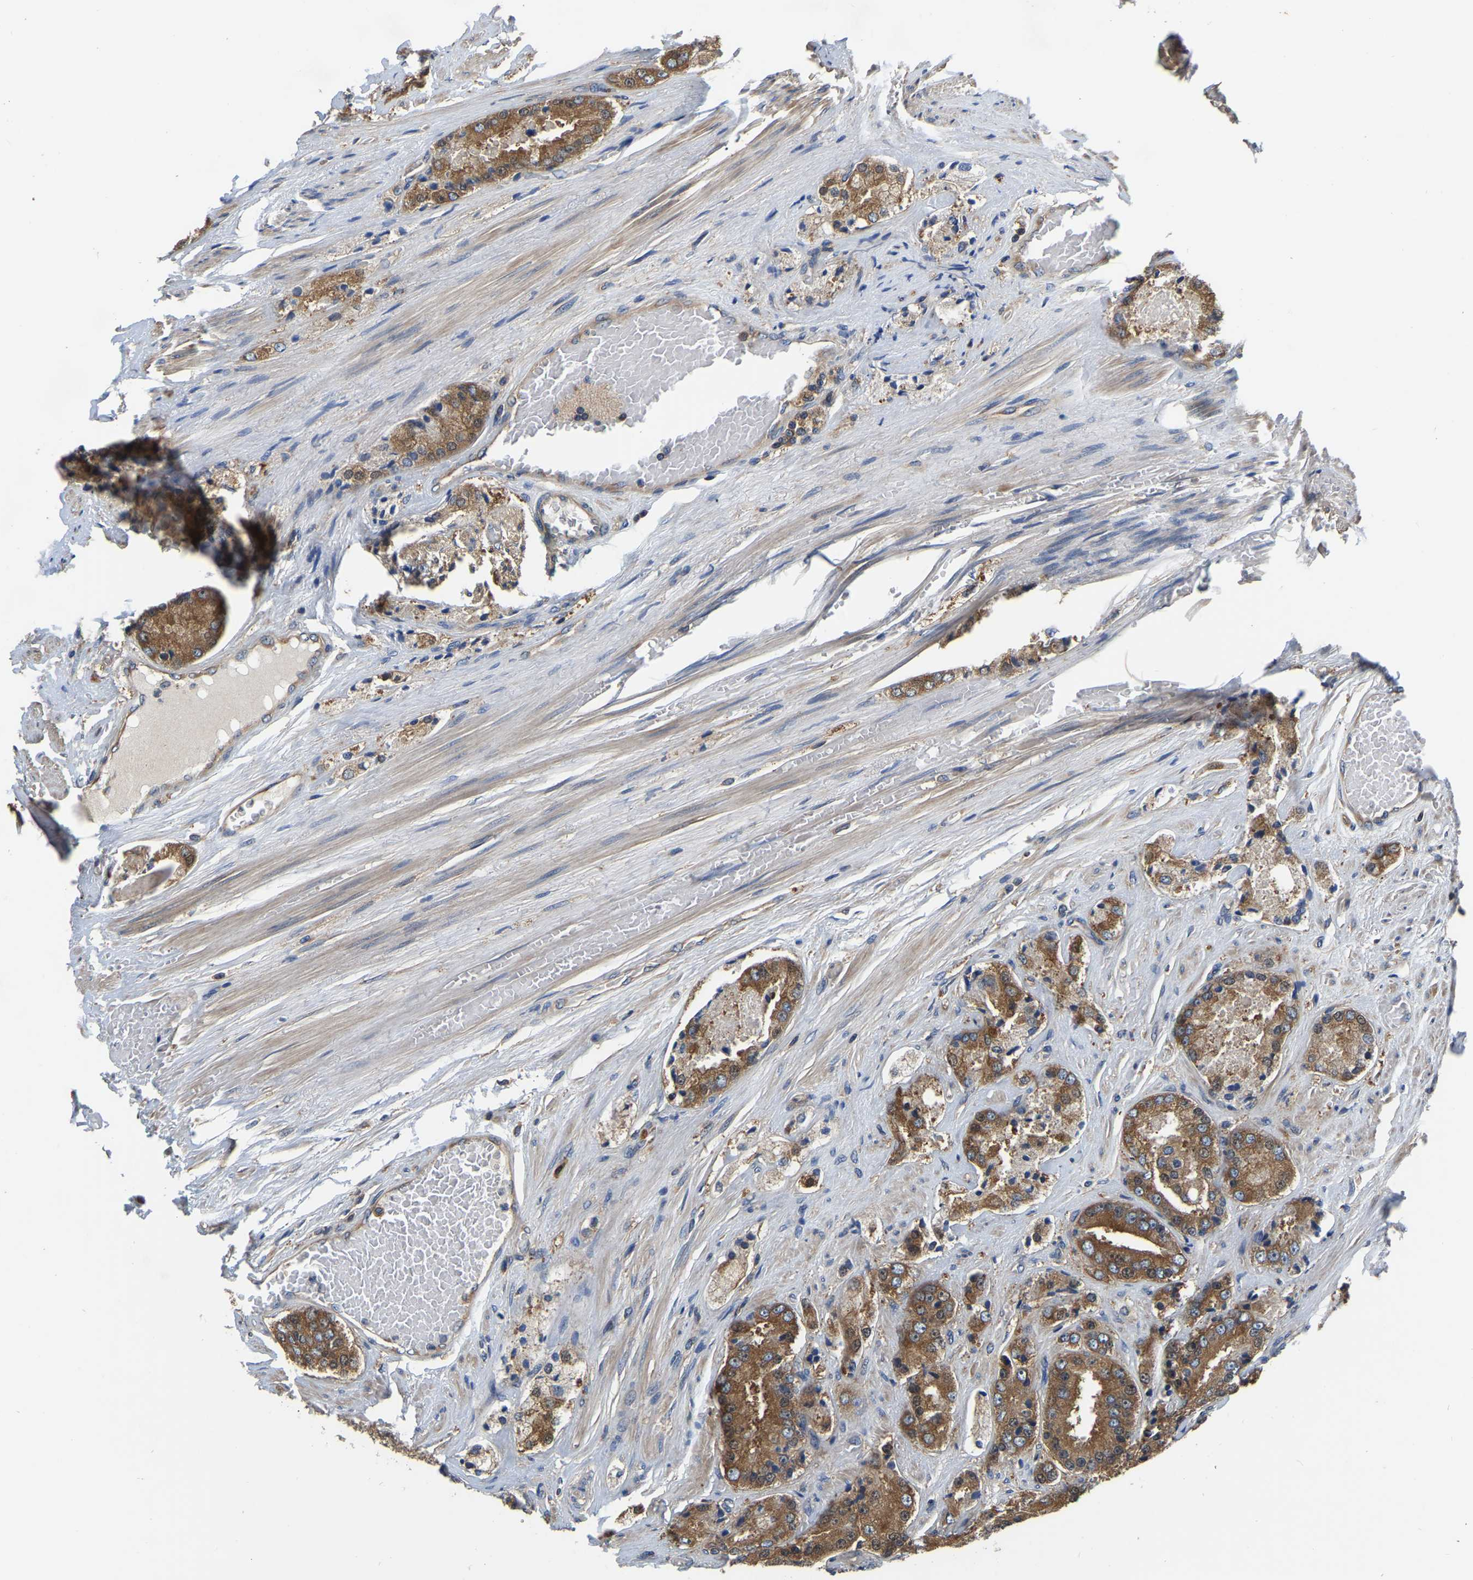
{"staining": {"intensity": "moderate", "quantity": ">75%", "location": "cytoplasmic/membranous"}, "tissue": "prostate cancer", "cell_type": "Tumor cells", "image_type": "cancer", "snomed": [{"axis": "morphology", "description": "Adenocarcinoma, High grade"}, {"axis": "topography", "description": "Prostate"}], "caption": "Human adenocarcinoma (high-grade) (prostate) stained with a protein marker displays moderate staining in tumor cells.", "gene": "GARS1", "patient": {"sex": "male", "age": 65}}